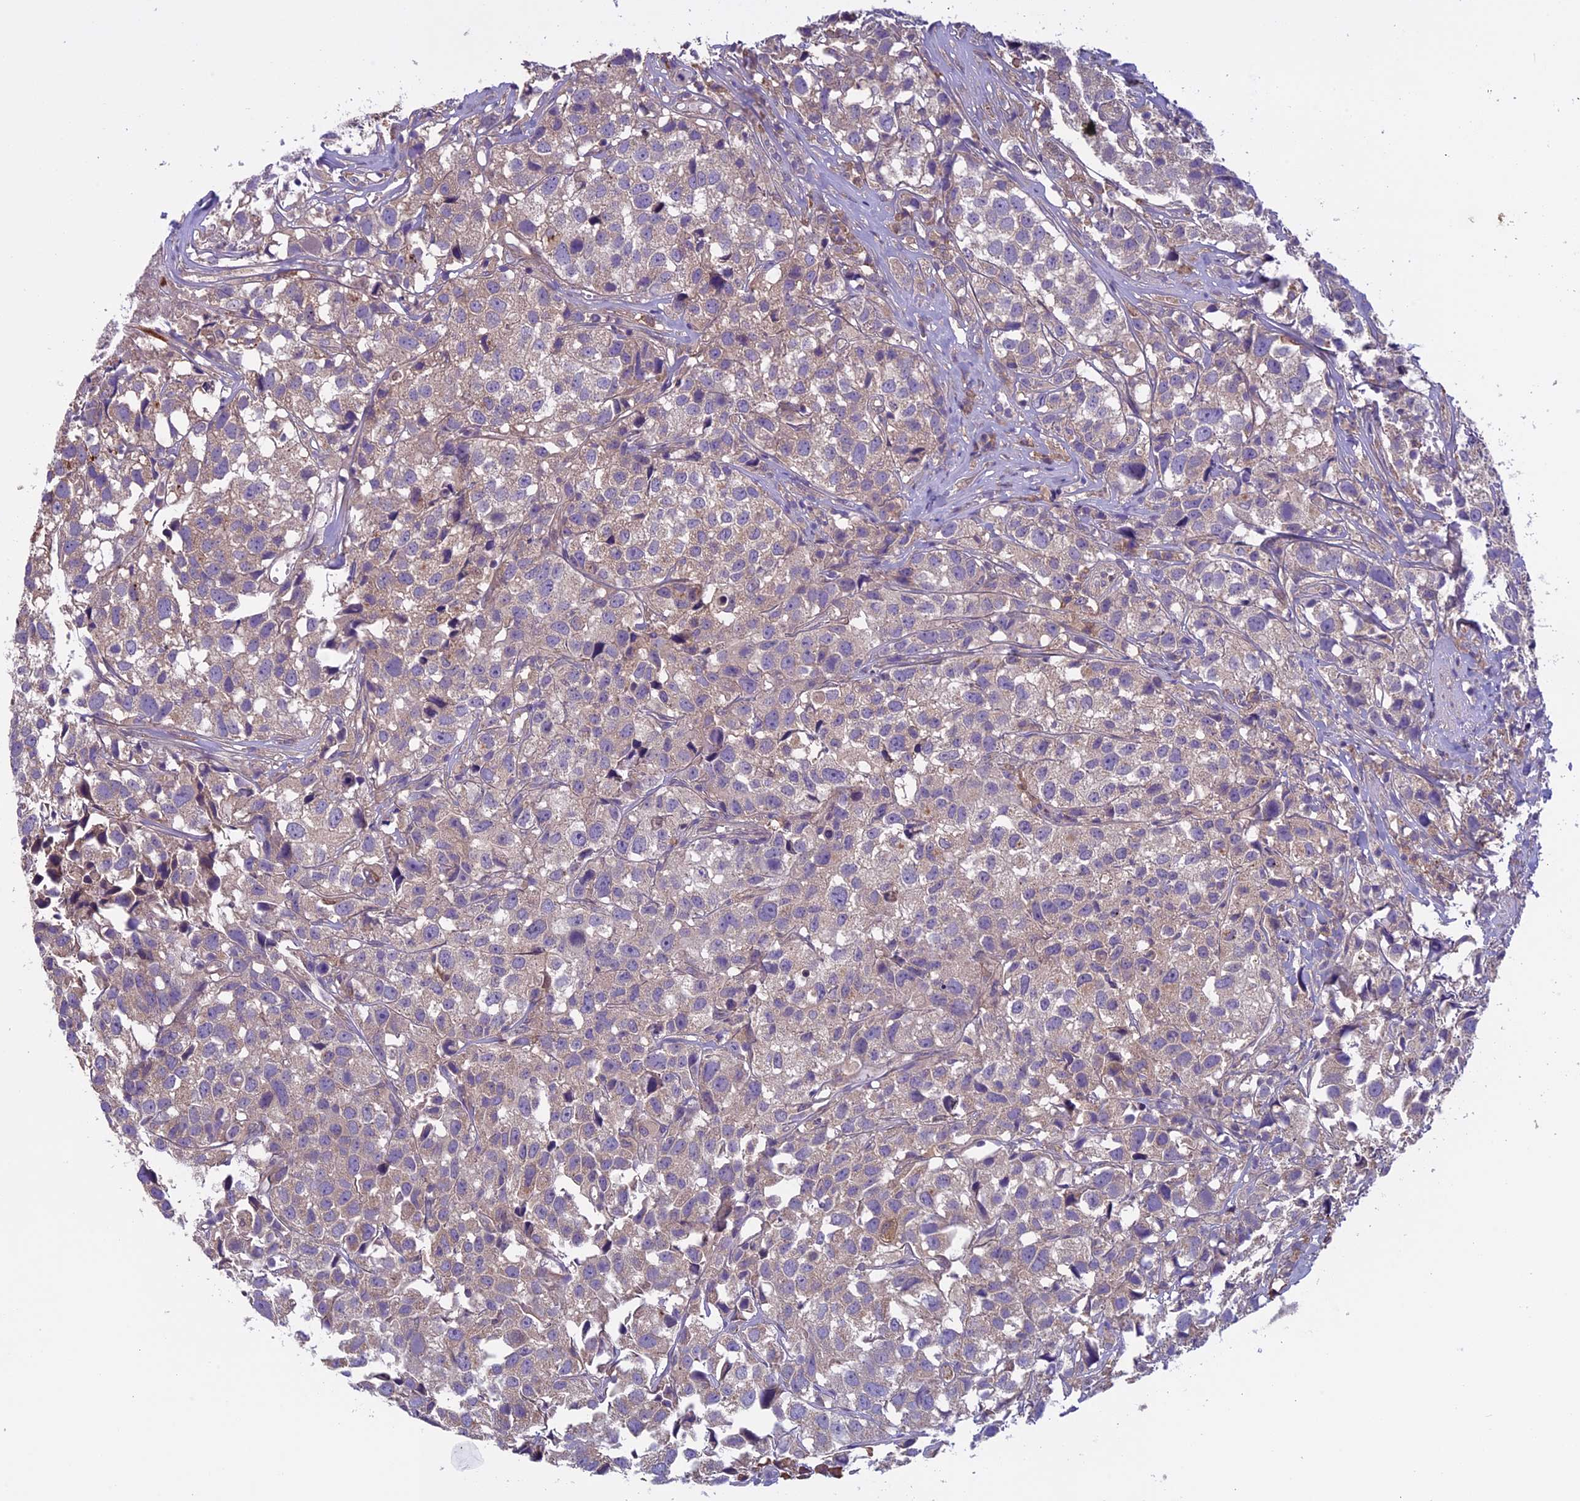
{"staining": {"intensity": "weak", "quantity": "25%-75%", "location": "cytoplasmic/membranous"}, "tissue": "urothelial cancer", "cell_type": "Tumor cells", "image_type": "cancer", "snomed": [{"axis": "morphology", "description": "Urothelial carcinoma, High grade"}, {"axis": "topography", "description": "Urinary bladder"}], "caption": "IHC micrograph of neoplastic tissue: urothelial cancer stained using immunohistochemistry (IHC) displays low levels of weak protein expression localized specifically in the cytoplasmic/membranous of tumor cells, appearing as a cytoplasmic/membranous brown color.", "gene": "DCTN5", "patient": {"sex": "female", "age": 75}}